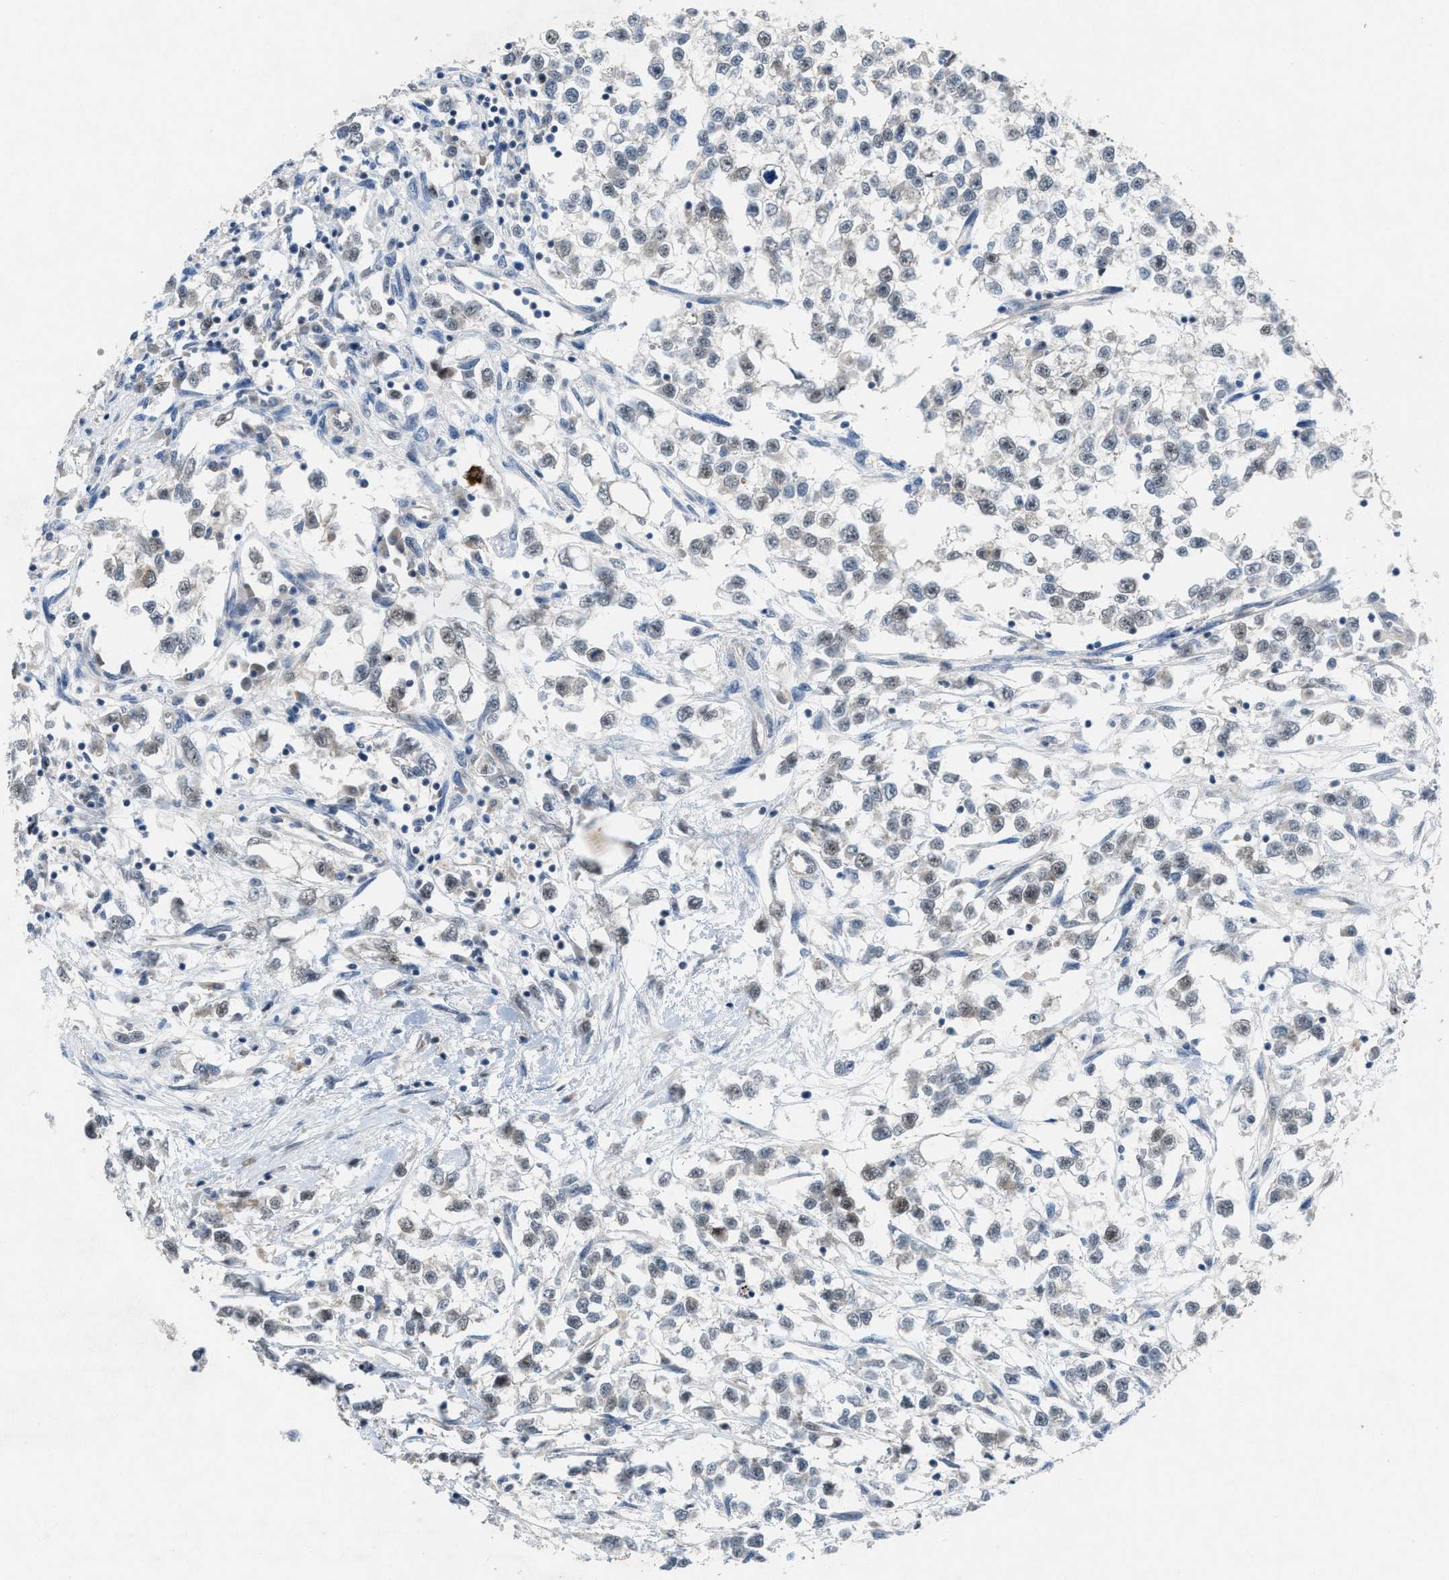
{"staining": {"intensity": "negative", "quantity": "none", "location": "none"}, "tissue": "testis cancer", "cell_type": "Tumor cells", "image_type": "cancer", "snomed": [{"axis": "morphology", "description": "Seminoma, NOS"}, {"axis": "morphology", "description": "Carcinoma, Embryonal, NOS"}, {"axis": "topography", "description": "Testis"}], "caption": "Immunohistochemistry micrograph of neoplastic tissue: human testis cancer stained with DAB (3,3'-diaminobenzidine) displays no significant protein expression in tumor cells. (Immunohistochemistry (ihc), brightfield microscopy, high magnification).", "gene": "PLAA", "patient": {"sex": "male", "age": 51}}